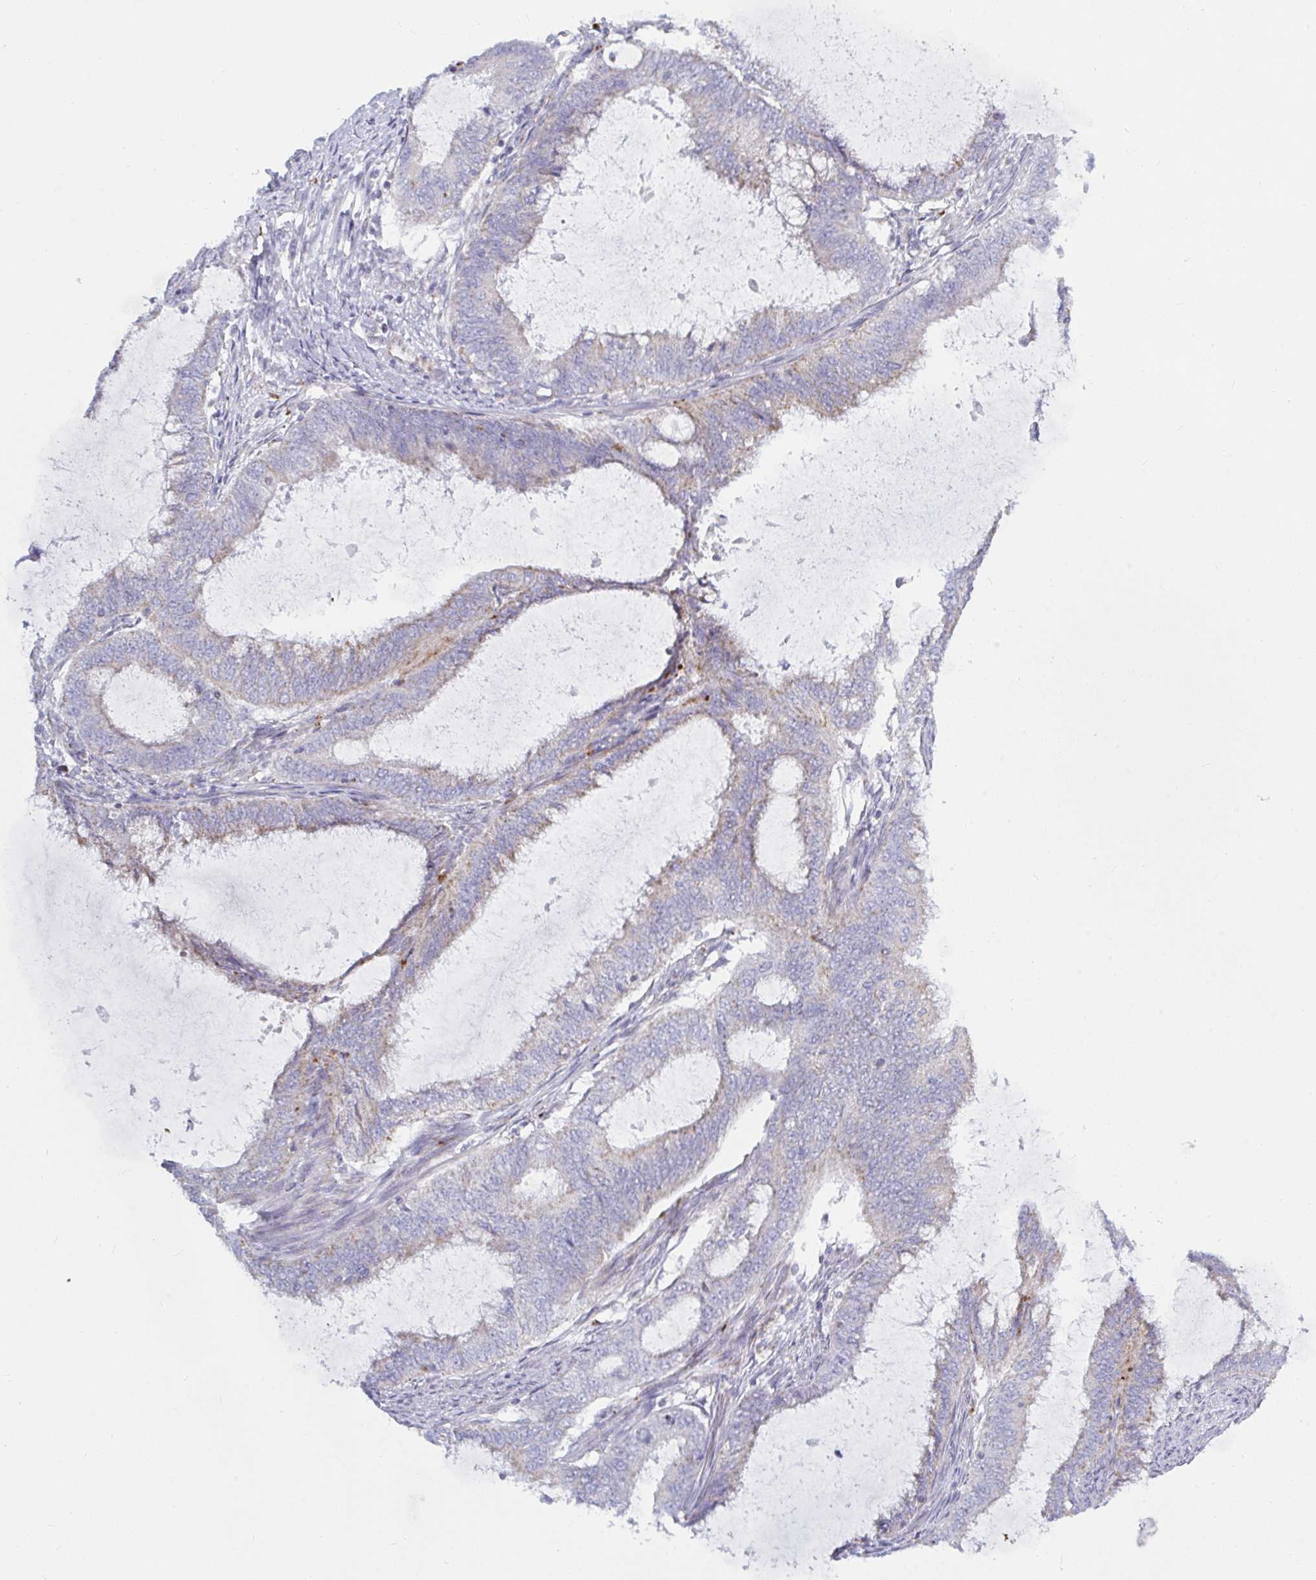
{"staining": {"intensity": "weak", "quantity": "<25%", "location": "cytoplasmic/membranous"}, "tissue": "endometrial cancer", "cell_type": "Tumor cells", "image_type": "cancer", "snomed": [{"axis": "morphology", "description": "Adenocarcinoma, NOS"}, {"axis": "topography", "description": "Endometrium"}], "caption": "Tumor cells are negative for brown protein staining in endometrial cancer.", "gene": "ATG9A", "patient": {"sex": "female", "age": 51}}